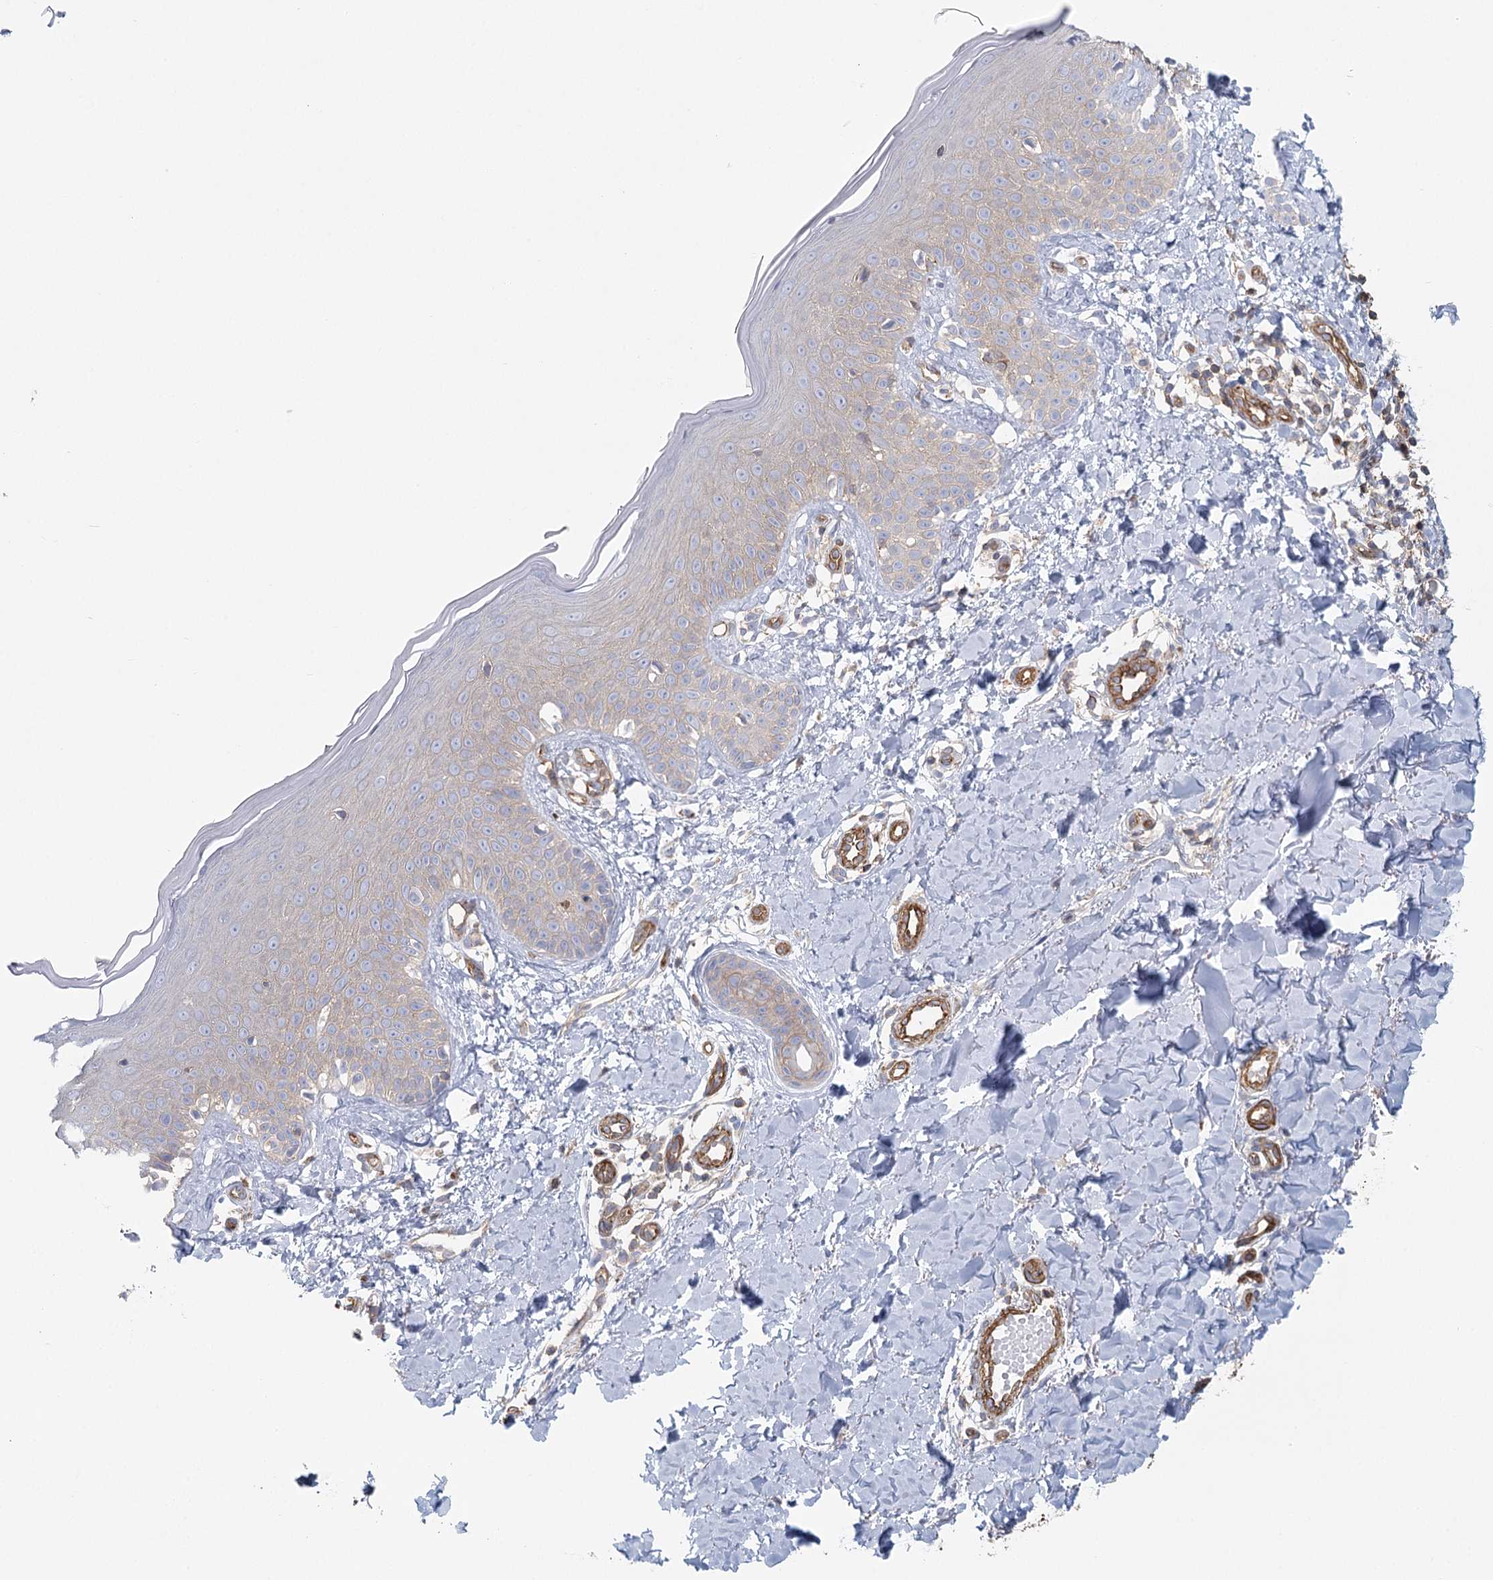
{"staining": {"intensity": "negative", "quantity": "none", "location": "none"}, "tissue": "skin", "cell_type": "Fibroblasts", "image_type": "normal", "snomed": [{"axis": "morphology", "description": "Normal tissue, NOS"}, {"axis": "topography", "description": "Skin"}], "caption": "Immunohistochemistry photomicrograph of unremarkable human skin stained for a protein (brown), which exhibits no staining in fibroblasts.", "gene": "IFT46", "patient": {"sex": "male", "age": 52}}